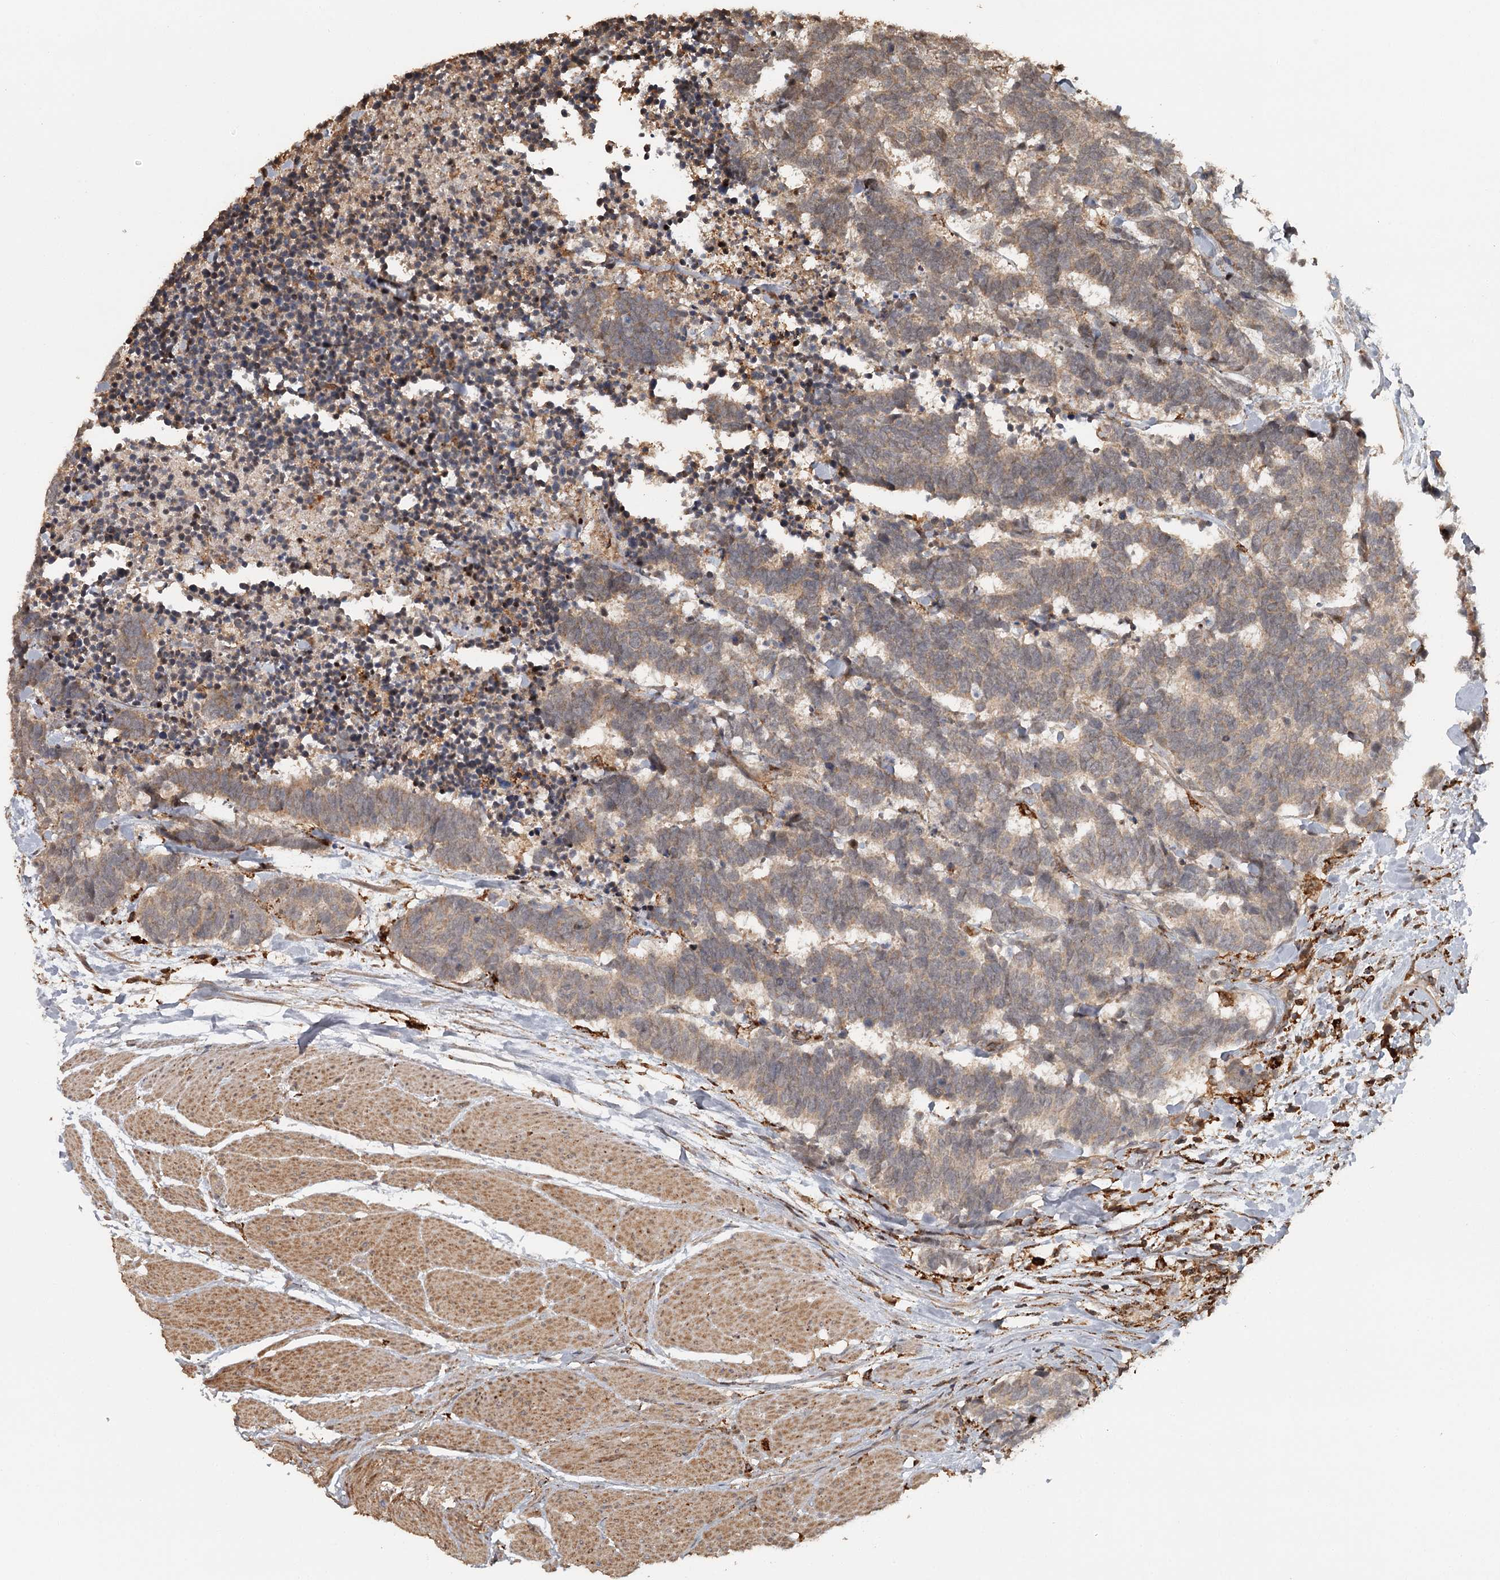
{"staining": {"intensity": "weak", "quantity": "<25%", "location": "cytoplasmic/membranous"}, "tissue": "carcinoid", "cell_type": "Tumor cells", "image_type": "cancer", "snomed": [{"axis": "morphology", "description": "Carcinoma, NOS"}, {"axis": "morphology", "description": "Carcinoid, malignant, NOS"}, {"axis": "topography", "description": "Urinary bladder"}], "caption": "Immunohistochemistry (IHC) image of human carcinoid stained for a protein (brown), which reveals no expression in tumor cells. The staining is performed using DAB brown chromogen with nuclei counter-stained in using hematoxylin.", "gene": "FAXC", "patient": {"sex": "male", "age": 57}}